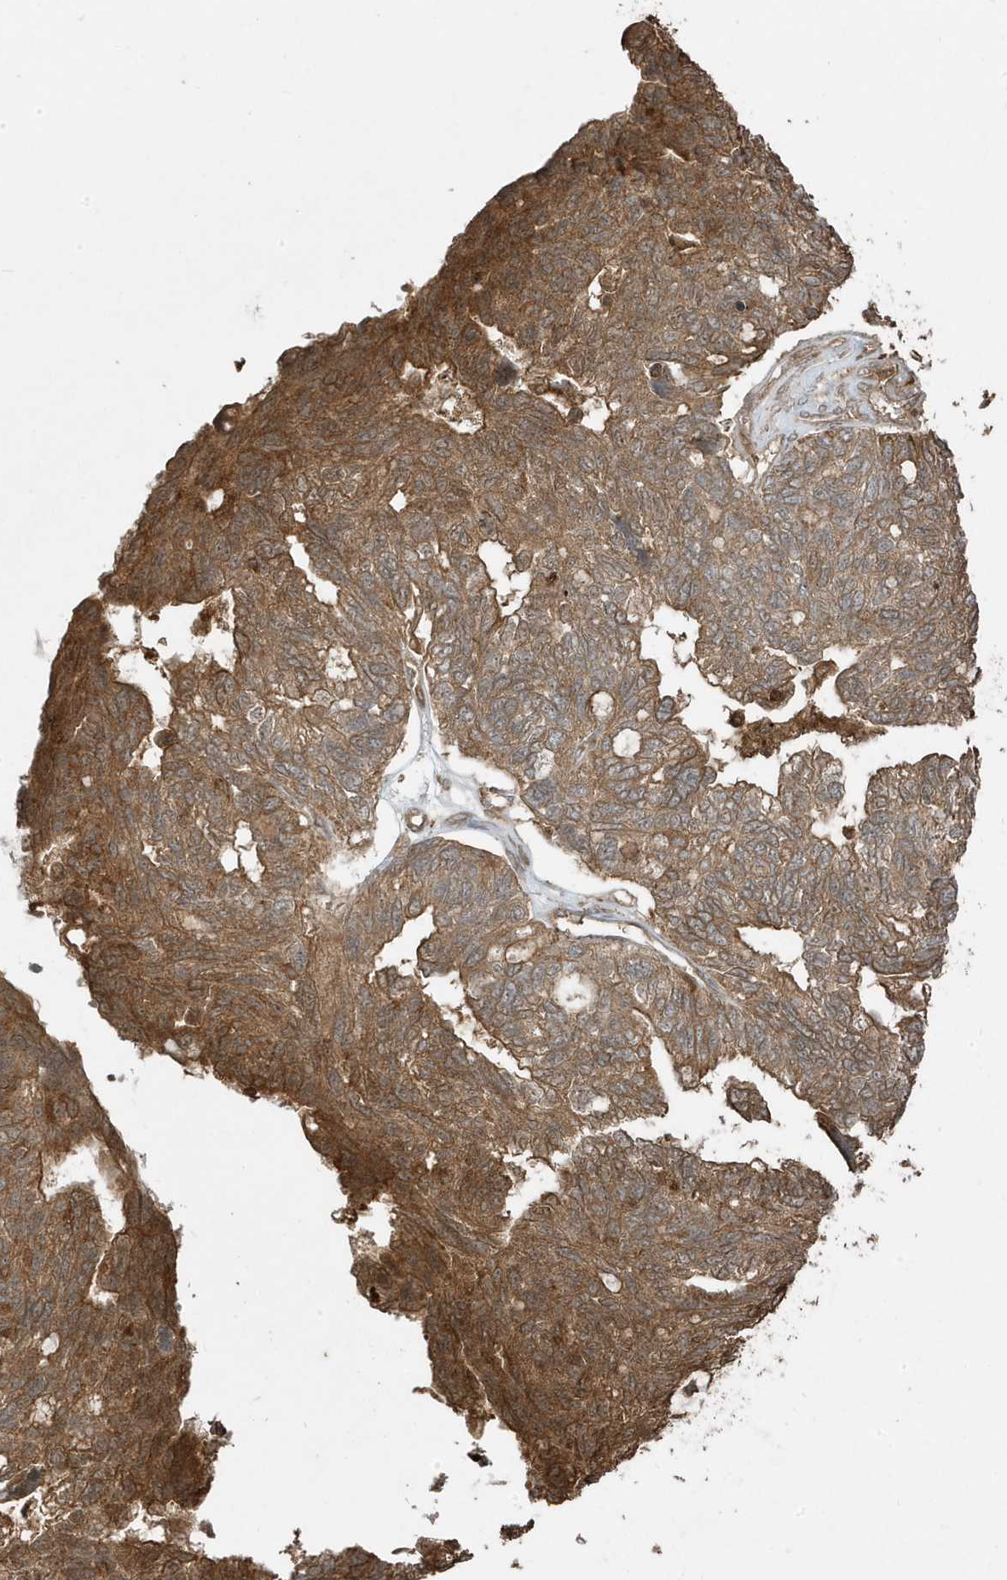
{"staining": {"intensity": "moderate", "quantity": ">75%", "location": "cytoplasmic/membranous"}, "tissue": "ovarian cancer", "cell_type": "Tumor cells", "image_type": "cancer", "snomed": [{"axis": "morphology", "description": "Cystadenocarcinoma, serous, NOS"}, {"axis": "topography", "description": "Ovary"}], "caption": "Moderate cytoplasmic/membranous expression is present in approximately >75% of tumor cells in serous cystadenocarcinoma (ovarian). (brown staining indicates protein expression, while blue staining denotes nuclei).", "gene": "ASAP1", "patient": {"sex": "female", "age": 79}}